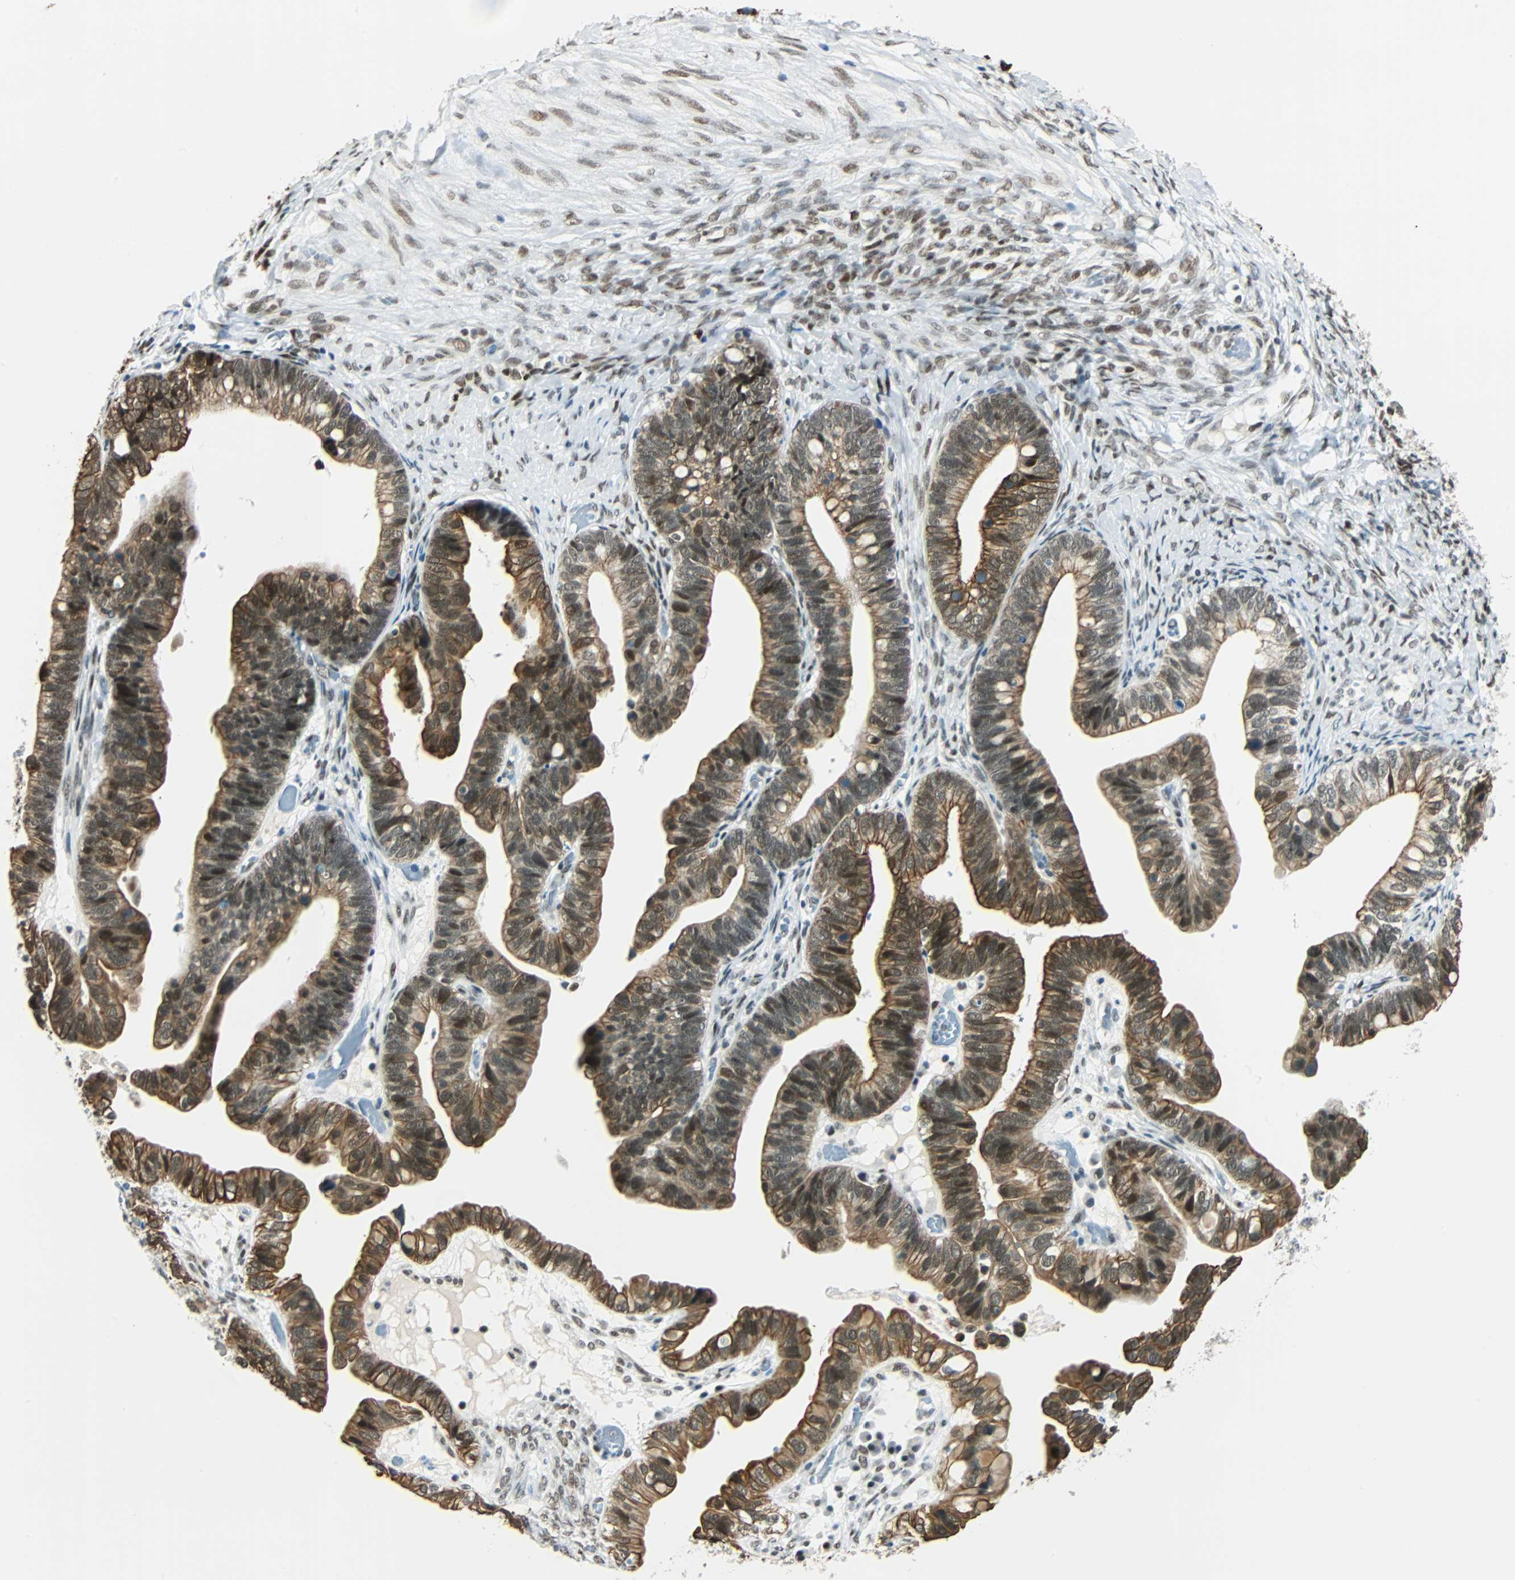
{"staining": {"intensity": "strong", "quantity": ">75%", "location": "cytoplasmic/membranous,nuclear"}, "tissue": "ovarian cancer", "cell_type": "Tumor cells", "image_type": "cancer", "snomed": [{"axis": "morphology", "description": "Cystadenocarcinoma, serous, NOS"}, {"axis": "topography", "description": "Ovary"}], "caption": "Strong cytoplasmic/membranous and nuclear staining for a protein is identified in about >75% of tumor cells of ovarian cancer (serous cystadenocarcinoma) using IHC.", "gene": "NELFE", "patient": {"sex": "female", "age": 56}}